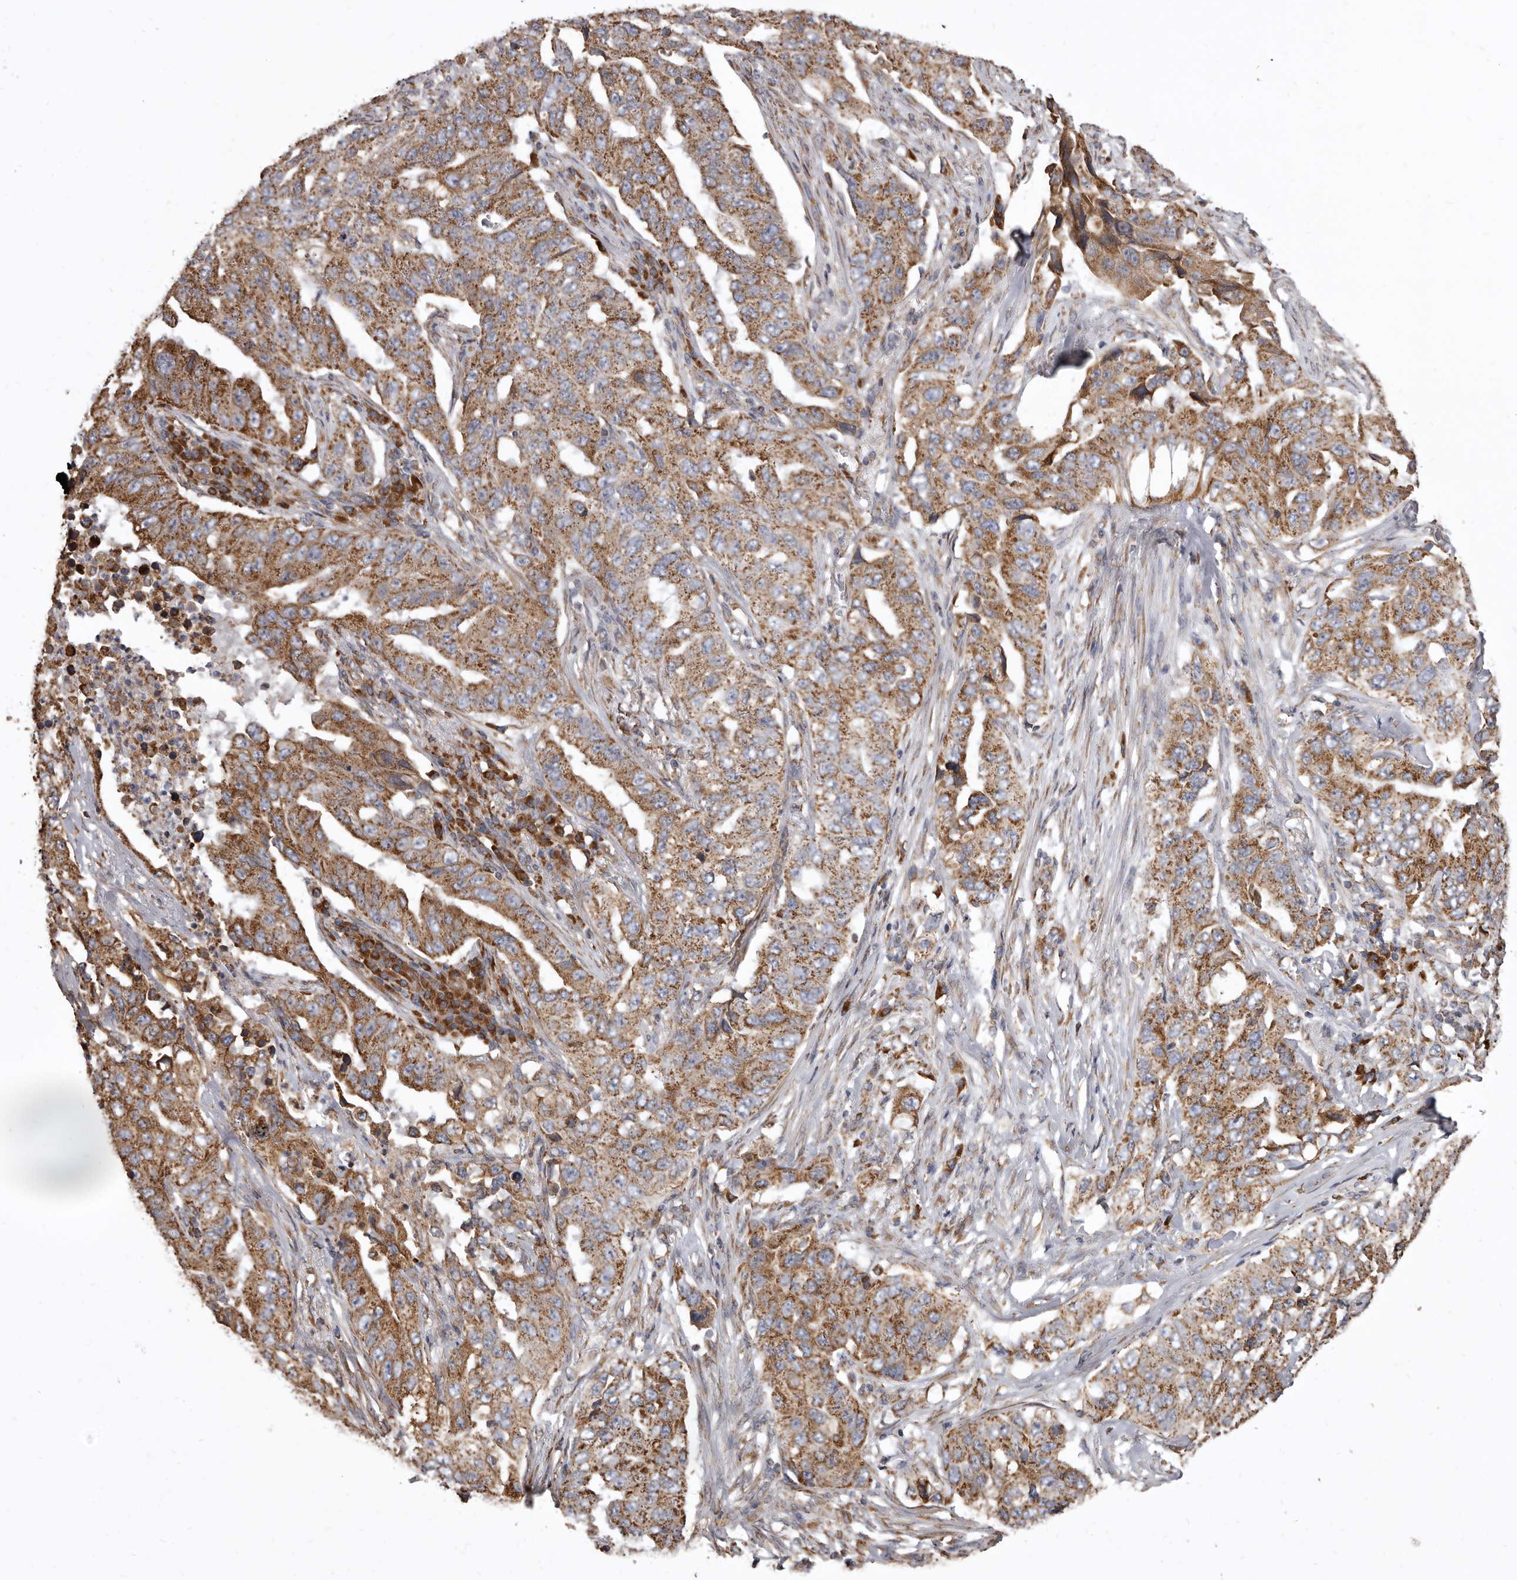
{"staining": {"intensity": "moderate", "quantity": ">75%", "location": "cytoplasmic/membranous"}, "tissue": "lung cancer", "cell_type": "Tumor cells", "image_type": "cancer", "snomed": [{"axis": "morphology", "description": "Adenocarcinoma, NOS"}, {"axis": "topography", "description": "Lung"}], "caption": "The micrograph displays a brown stain indicating the presence of a protein in the cytoplasmic/membranous of tumor cells in lung cancer.", "gene": "CDK5RAP3", "patient": {"sex": "female", "age": 51}}